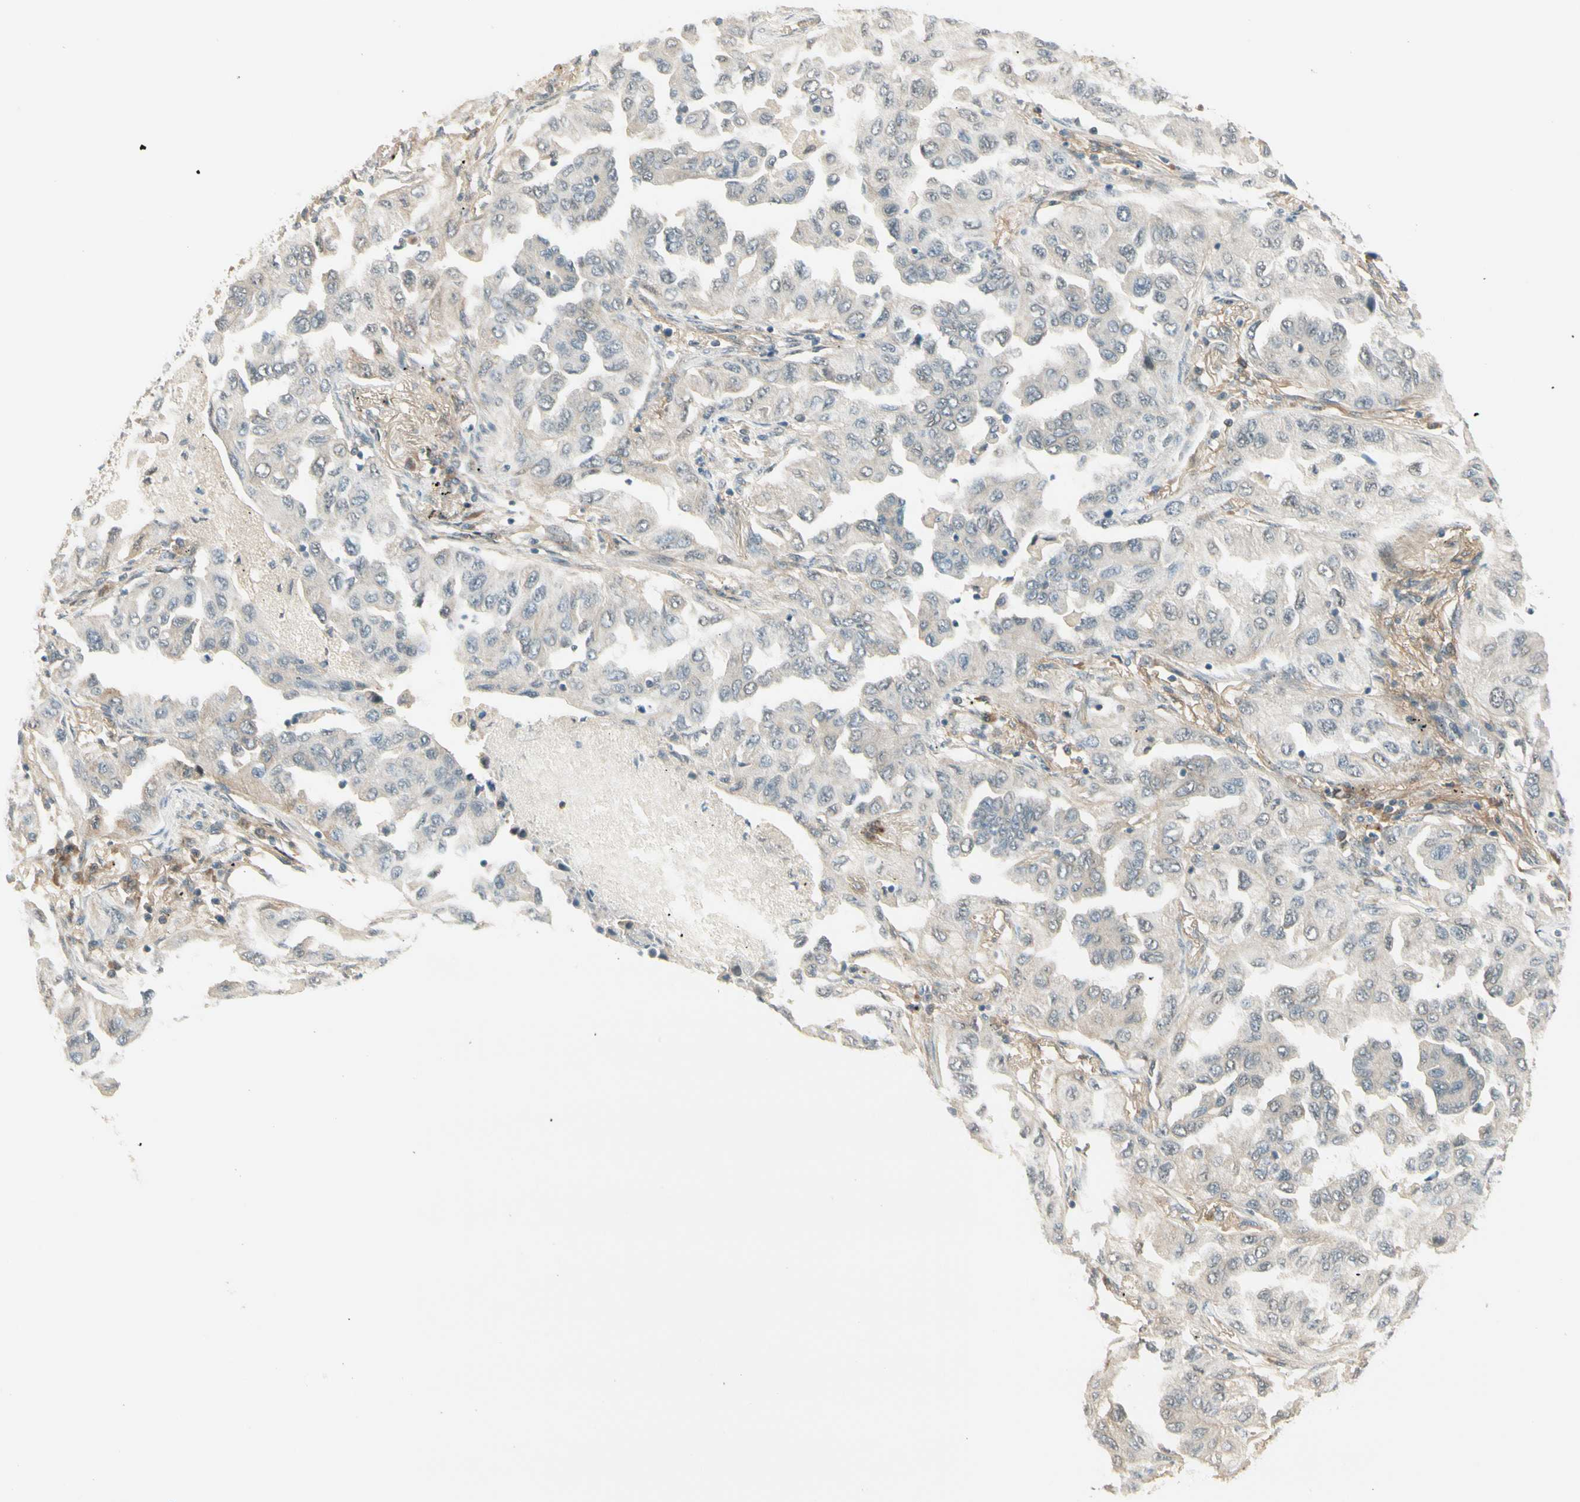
{"staining": {"intensity": "negative", "quantity": "none", "location": "none"}, "tissue": "lung cancer", "cell_type": "Tumor cells", "image_type": "cancer", "snomed": [{"axis": "morphology", "description": "Adenocarcinoma, NOS"}, {"axis": "topography", "description": "Lung"}], "caption": "DAB (3,3'-diaminobenzidine) immunohistochemical staining of human adenocarcinoma (lung) exhibits no significant expression in tumor cells. (Brightfield microscopy of DAB IHC at high magnification).", "gene": "EPHB3", "patient": {"sex": "female", "age": 65}}